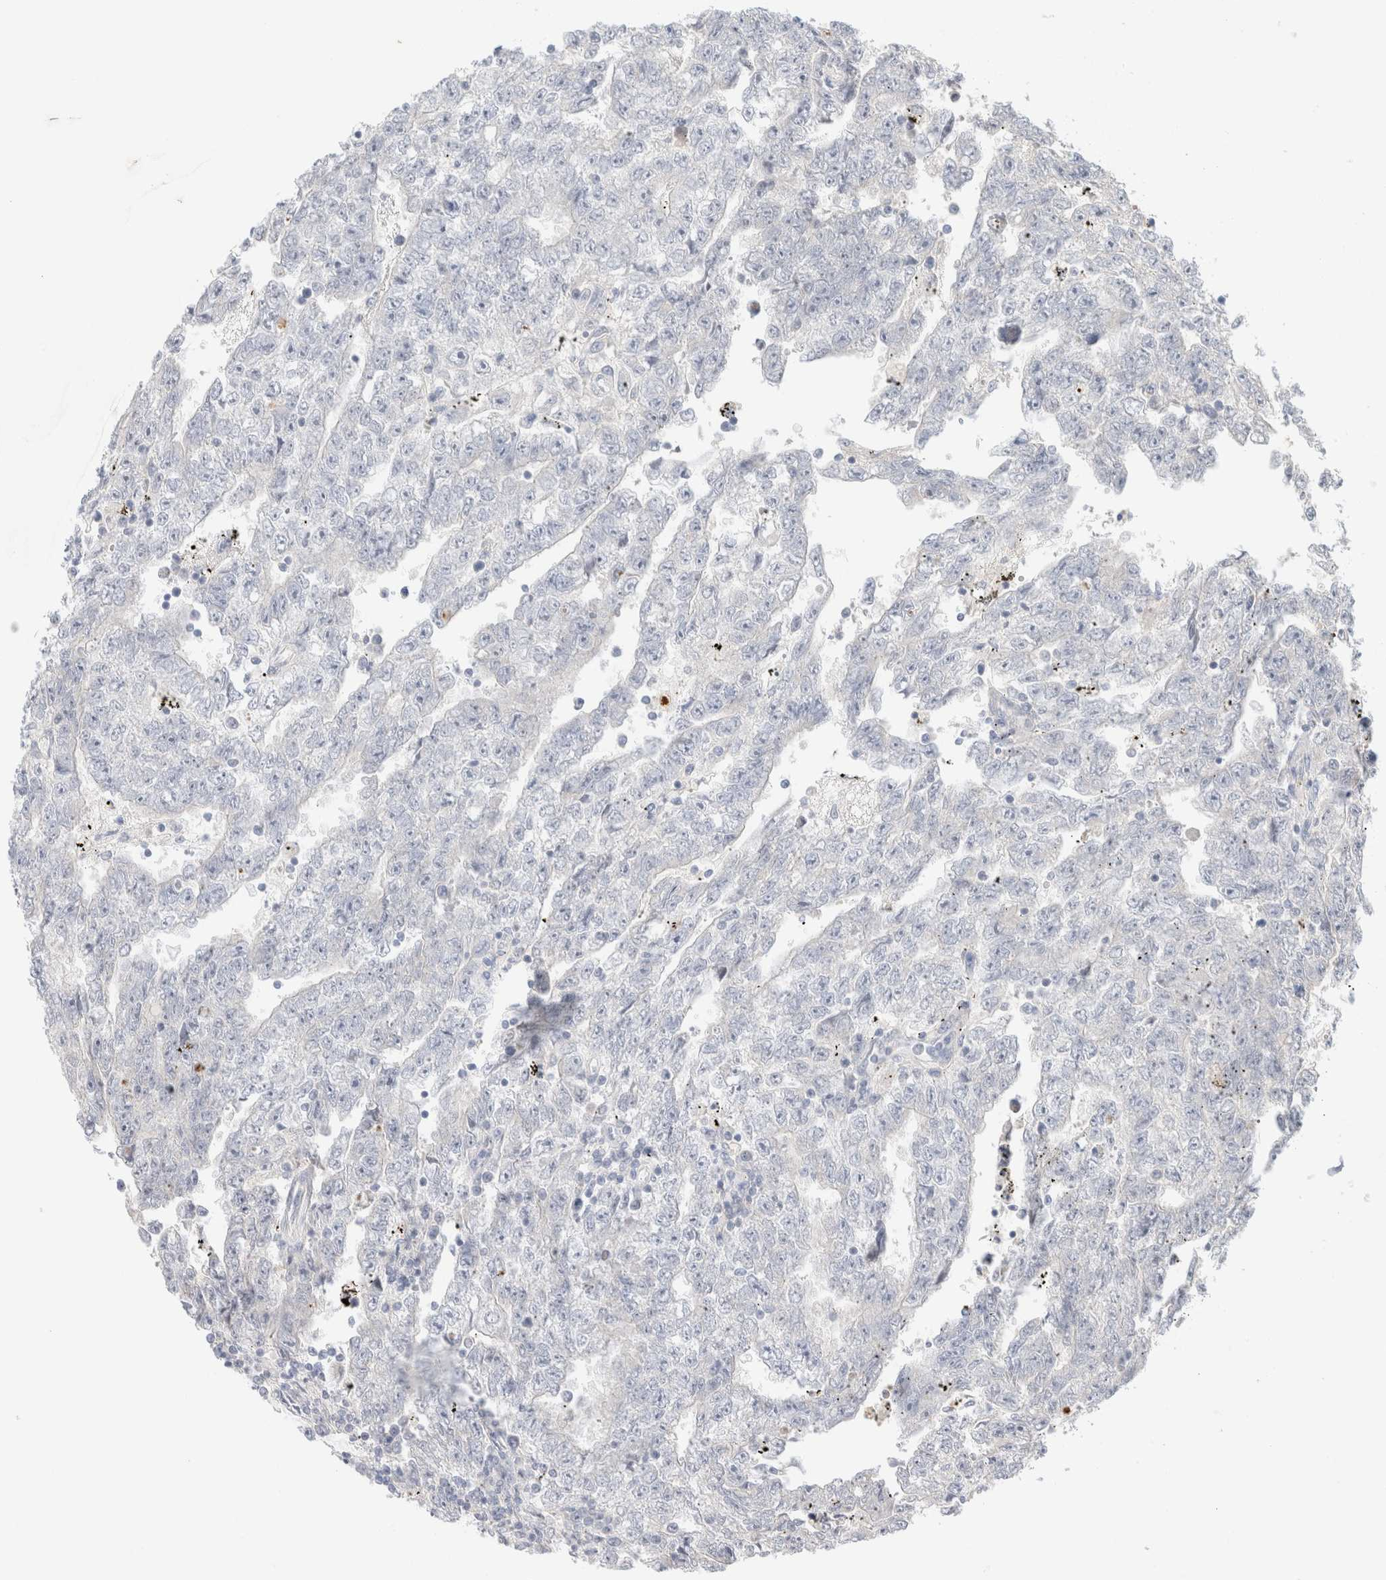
{"staining": {"intensity": "negative", "quantity": "none", "location": "none"}, "tissue": "testis cancer", "cell_type": "Tumor cells", "image_type": "cancer", "snomed": [{"axis": "morphology", "description": "Carcinoma, Embryonal, NOS"}, {"axis": "topography", "description": "Testis"}], "caption": "High power microscopy micrograph of an immunohistochemistry photomicrograph of testis embryonal carcinoma, revealing no significant staining in tumor cells.", "gene": "HEXD", "patient": {"sex": "male", "age": 25}}